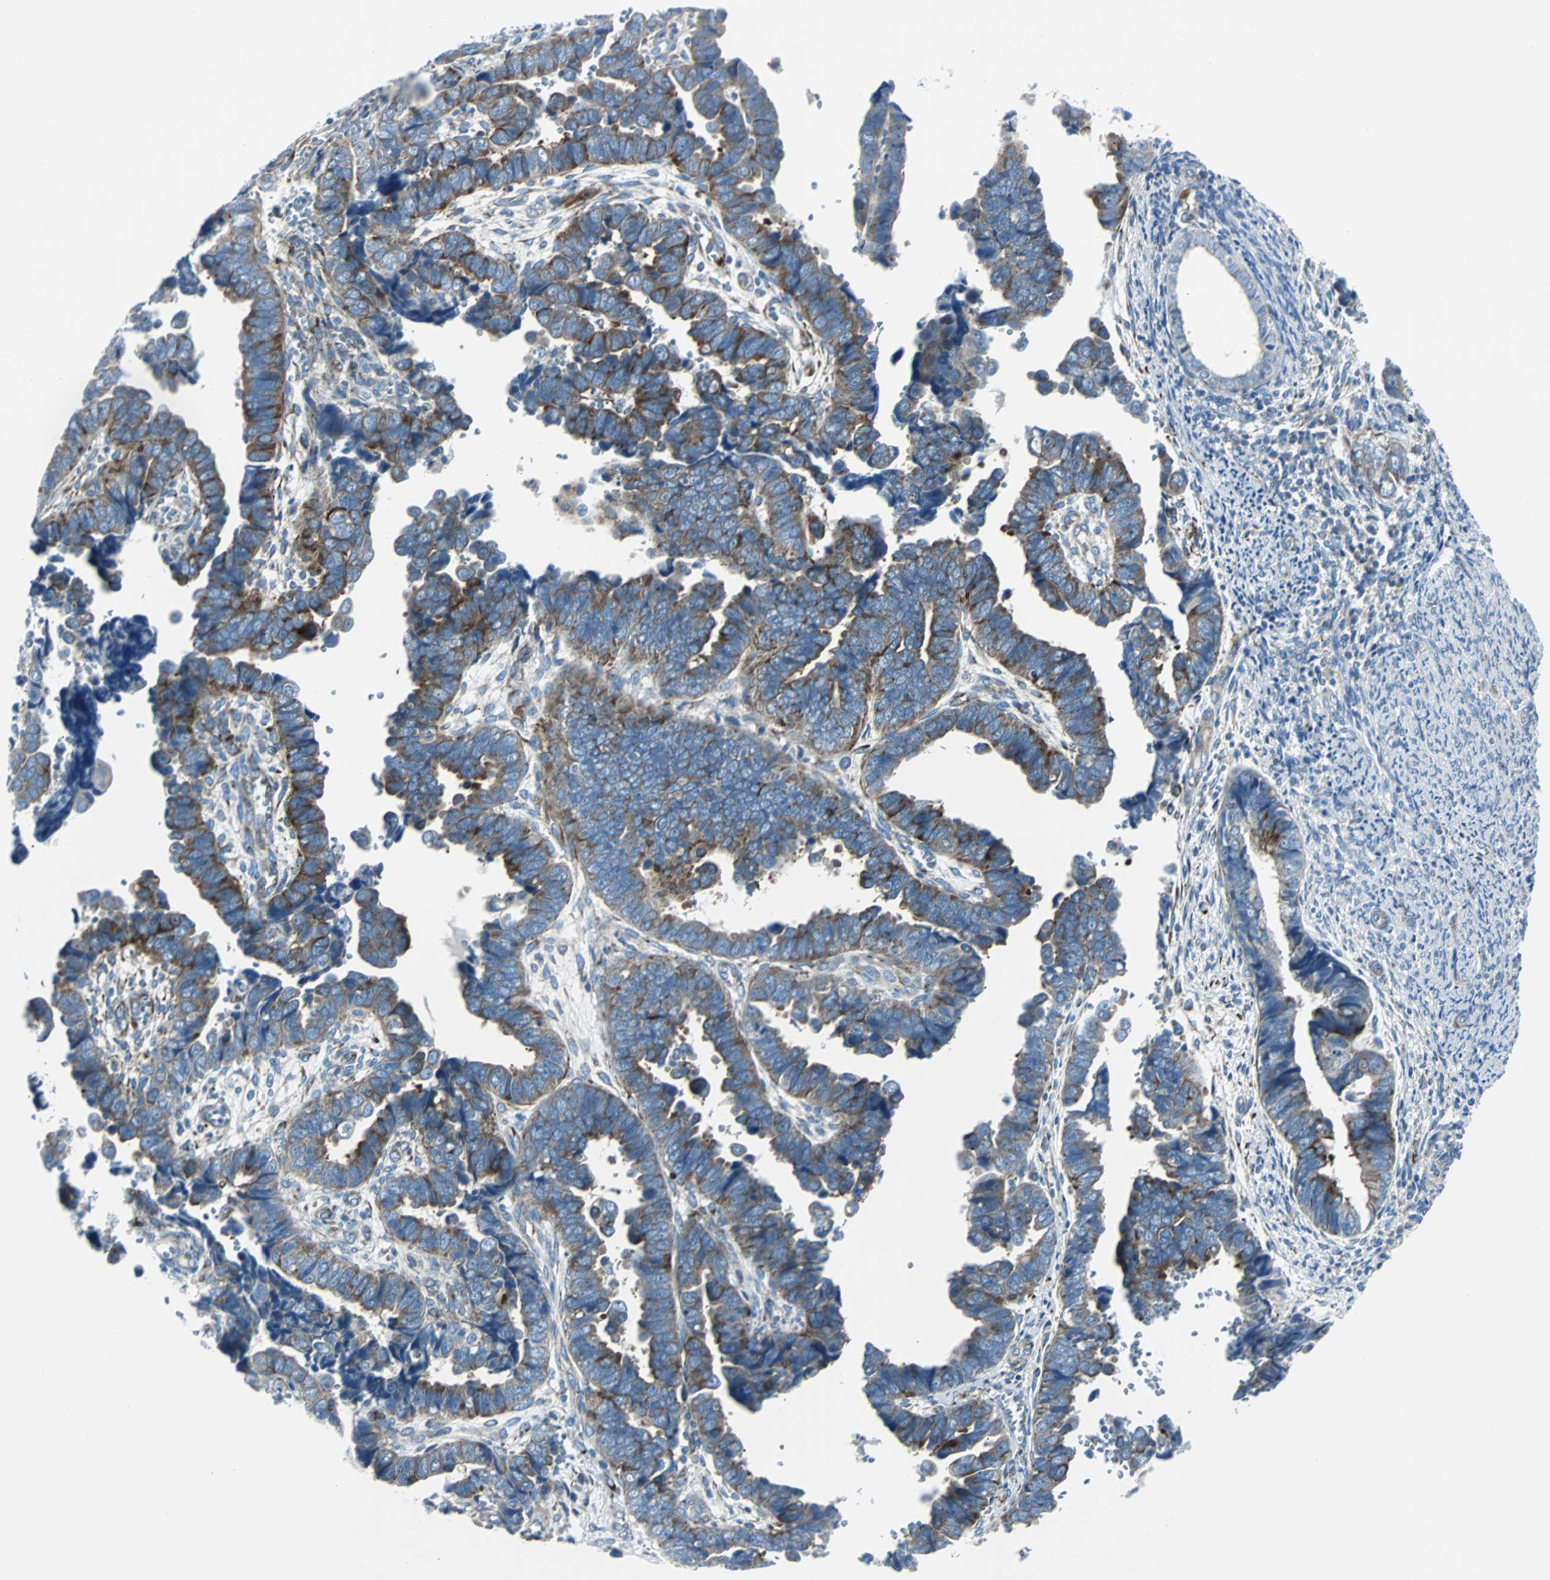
{"staining": {"intensity": "strong", "quantity": ">75%", "location": "cytoplasmic/membranous"}, "tissue": "endometrial cancer", "cell_type": "Tumor cells", "image_type": "cancer", "snomed": [{"axis": "morphology", "description": "Adenocarcinoma, NOS"}, {"axis": "topography", "description": "Endometrium"}], "caption": "Endometrial cancer stained for a protein exhibits strong cytoplasmic/membranous positivity in tumor cells. (Brightfield microscopy of DAB IHC at high magnification).", "gene": "BBC3", "patient": {"sex": "female", "age": 75}}